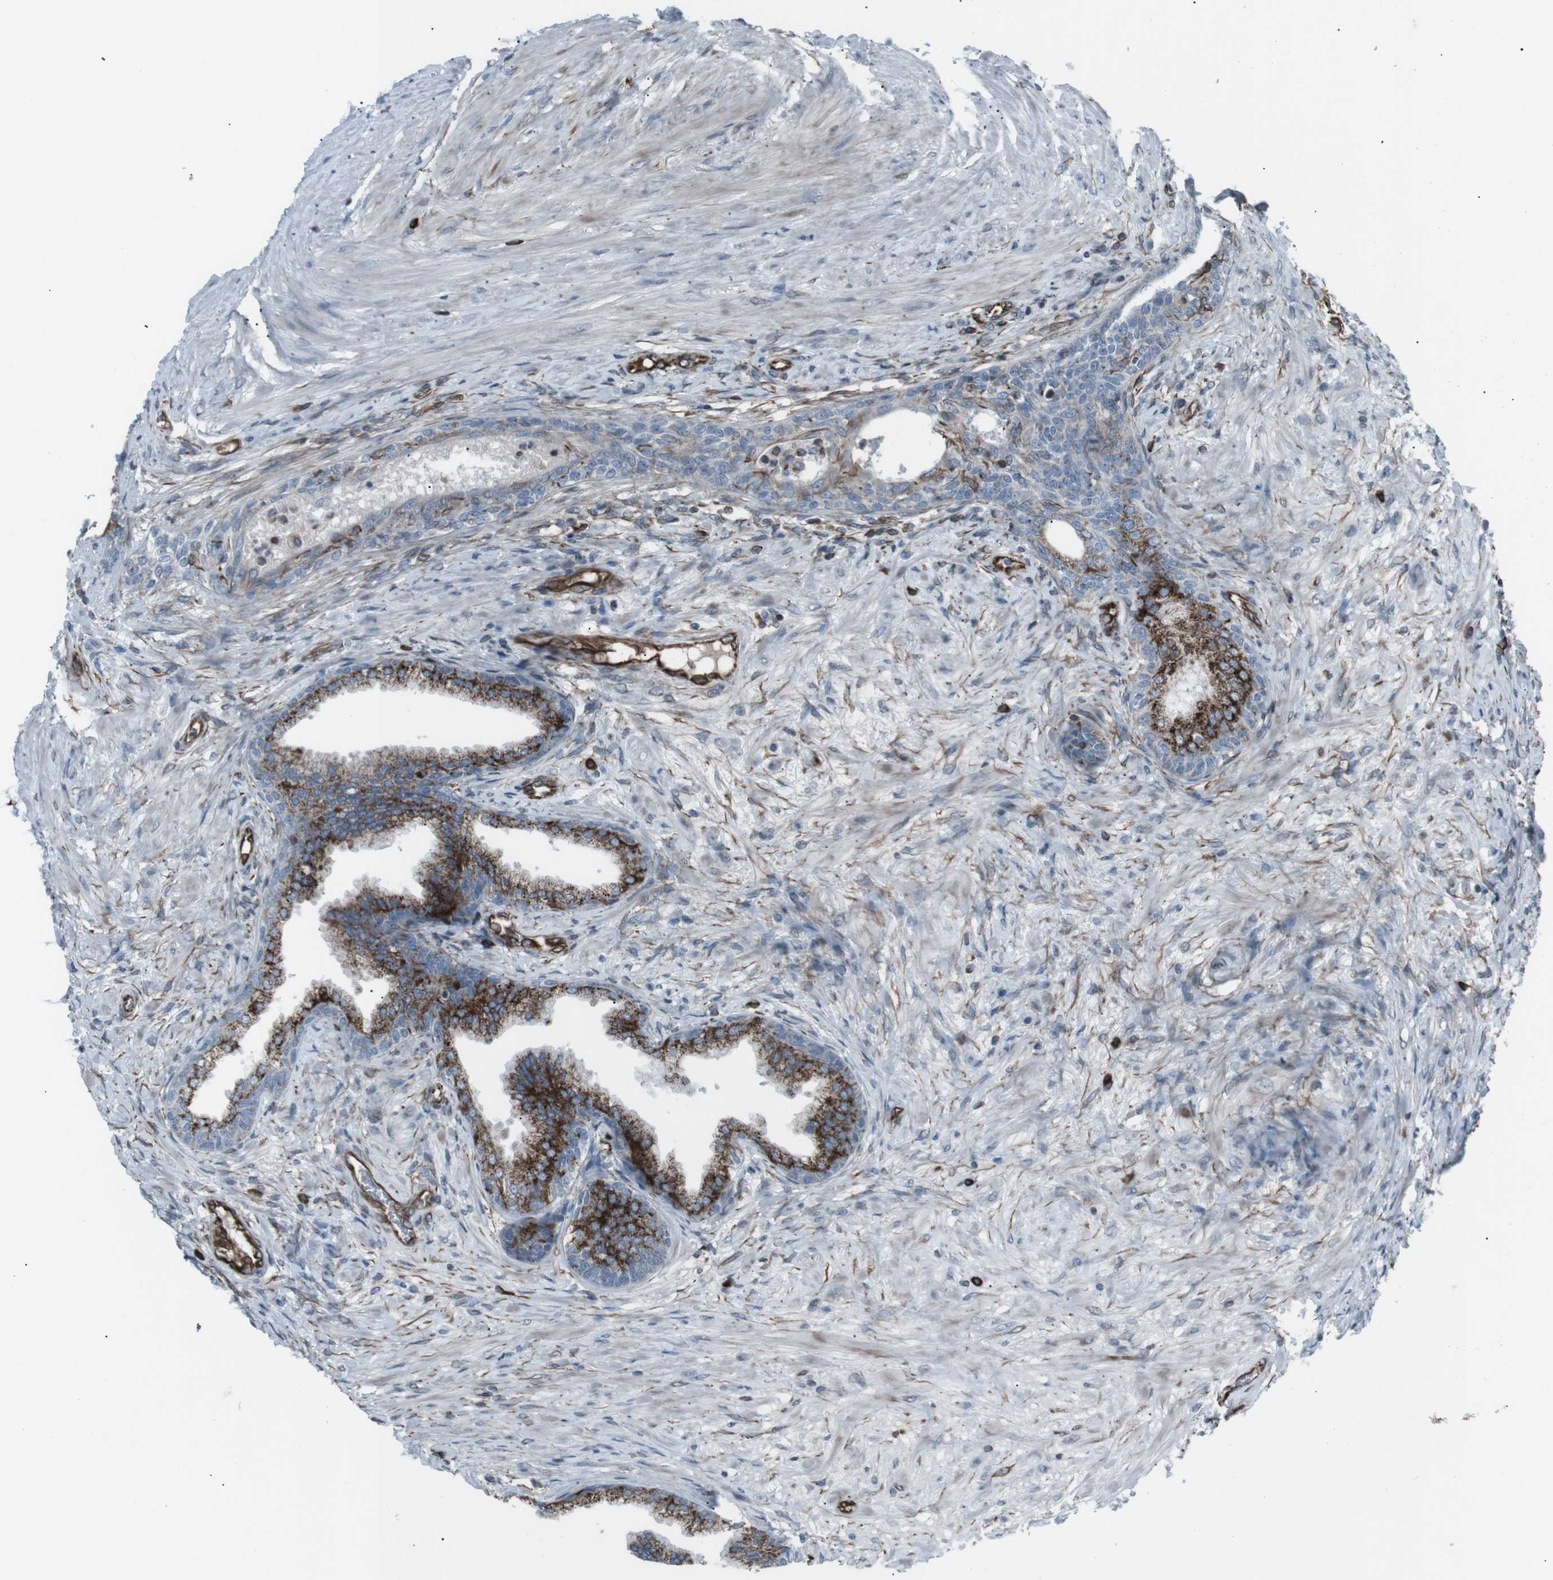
{"staining": {"intensity": "strong", "quantity": ">75%", "location": "cytoplasmic/membranous"}, "tissue": "prostate", "cell_type": "Glandular cells", "image_type": "normal", "snomed": [{"axis": "morphology", "description": "Normal tissue, NOS"}, {"axis": "topography", "description": "Prostate"}], "caption": "Immunohistochemical staining of normal prostate reveals strong cytoplasmic/membranous protein positivity in approximately >75% of glandular cells.", "gene": "TMEM141", "patient": {"sex": "male", "age": 76}}